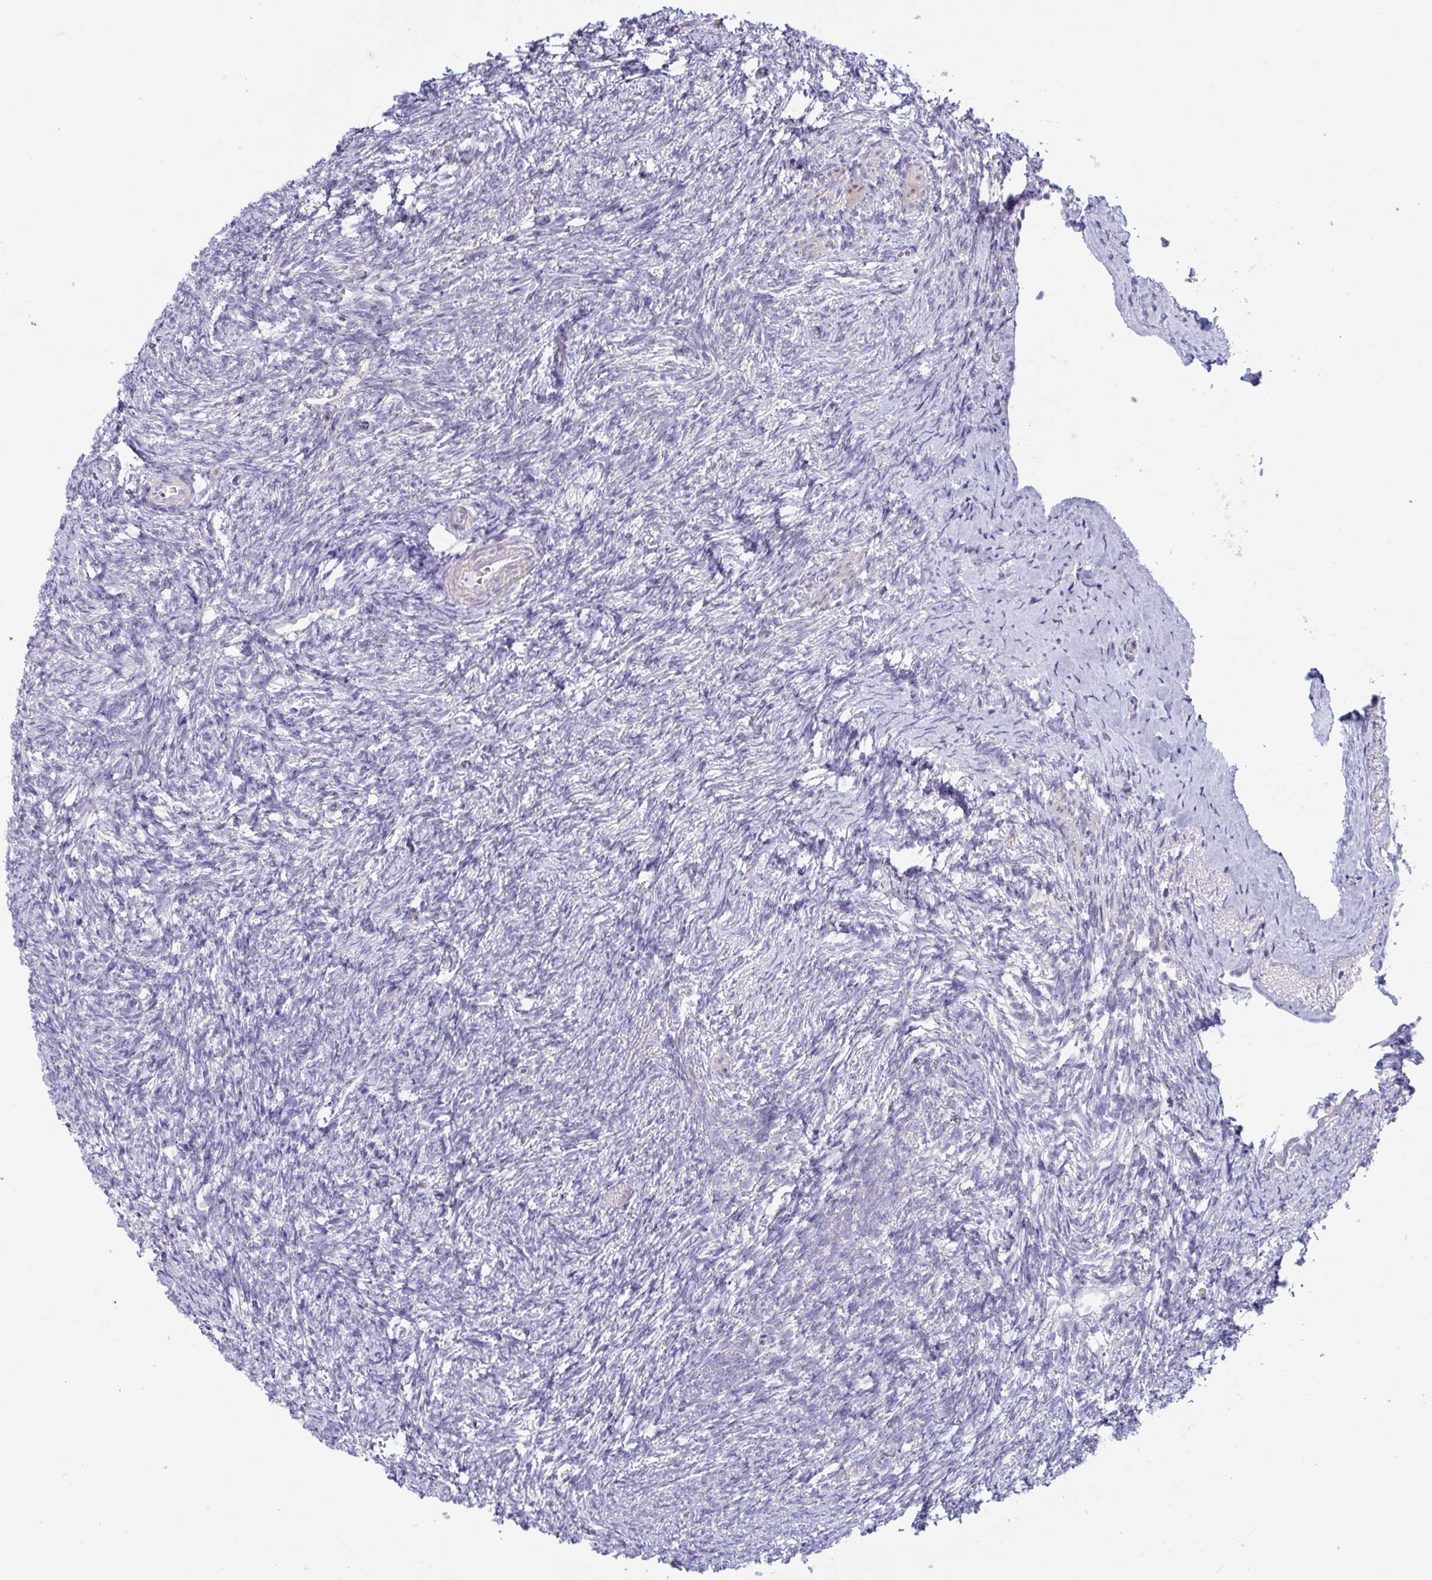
{"staining": {"intensity": "negative", "quantity": "none", "location": "none"}, "tissue": "ovary", "cell_type": "Ovarian stroma cells", "image_type": "normal", "snomed": [{"axis": "morphology", "description": "Normal tissue, NOS"}, {"axis": "topography", "description": "Ovary"}], "caption": "Immunohistochemical staining of benign ovary reveals no significant staining in ovarian stroma cells.", "gene": "OXLD1", "patient": {"sex": "female", "age": 41}}